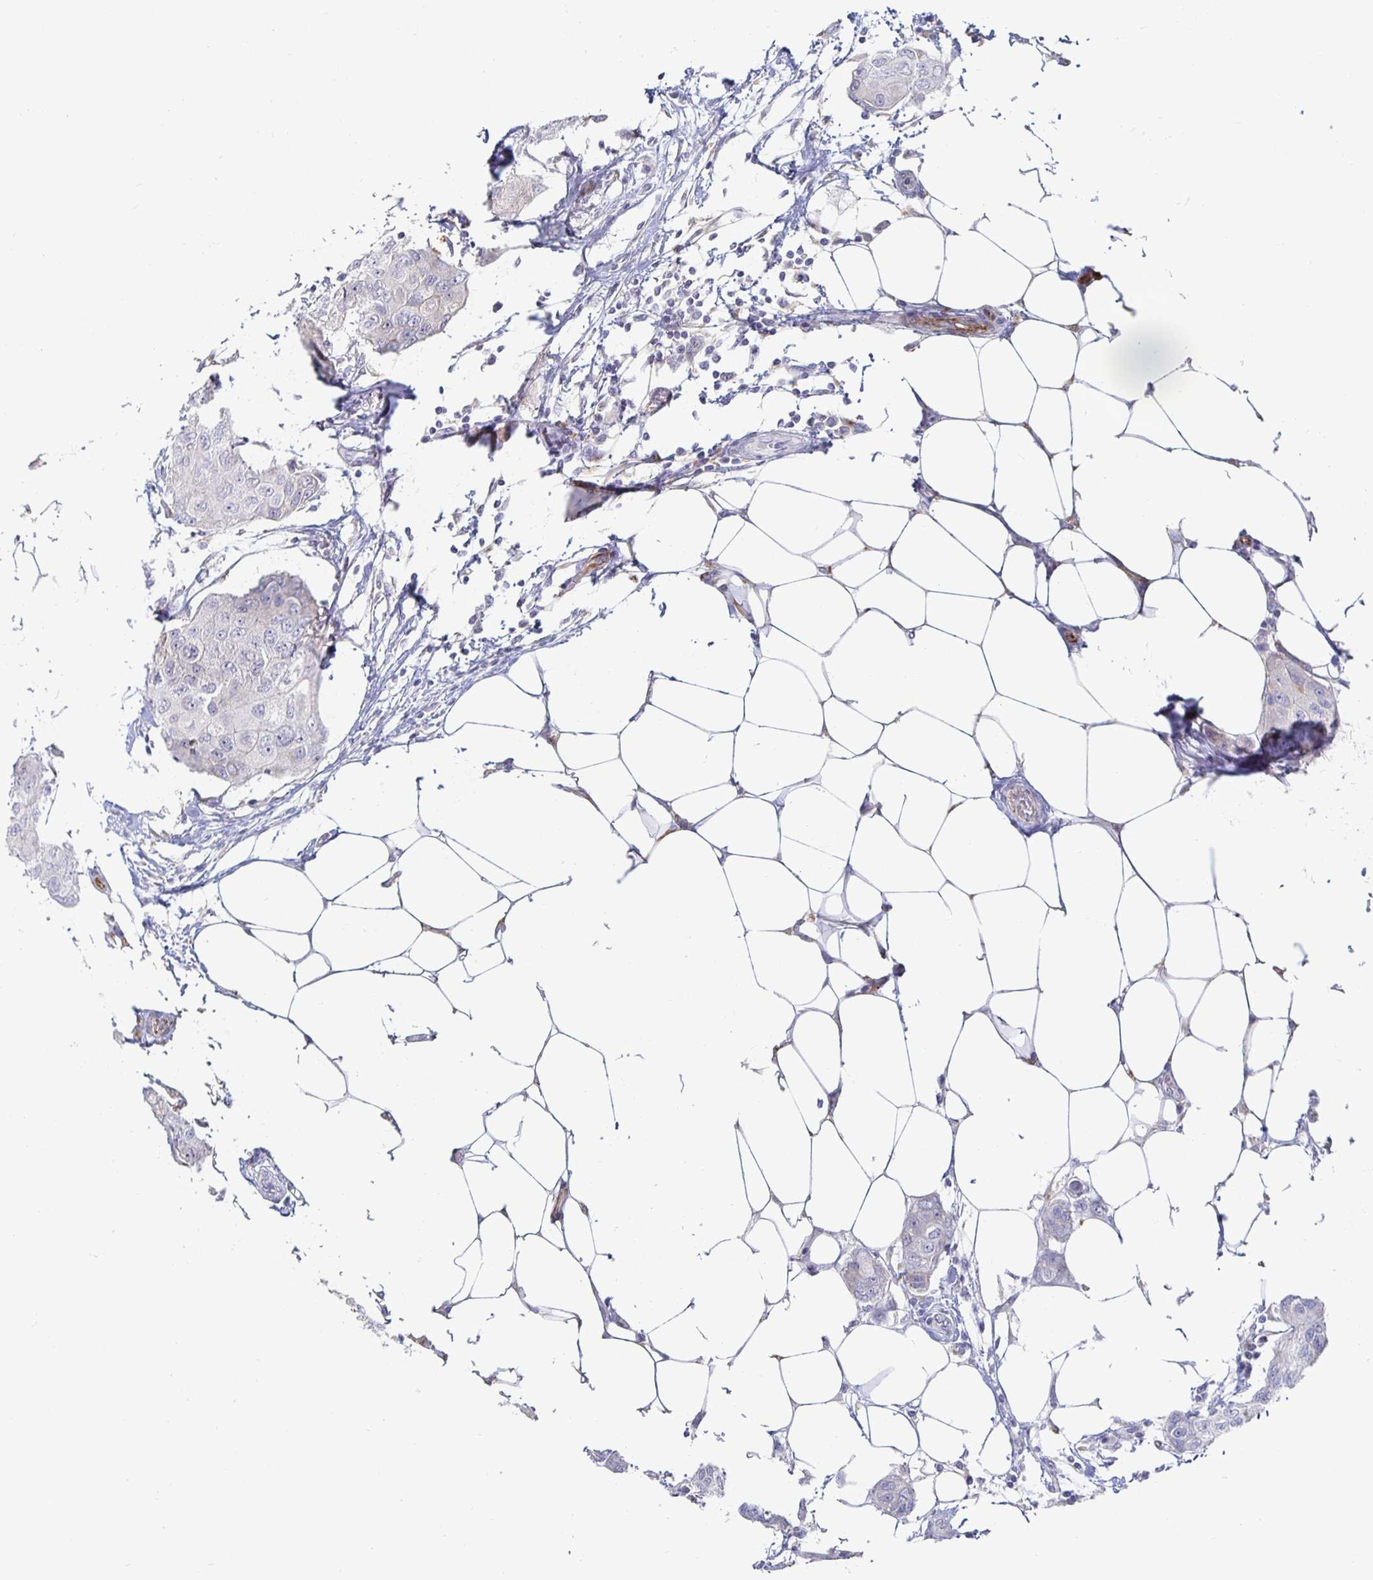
{"staining": {"intensity": "negative", "quantity": "none", "location": "none"}, "tissue": "breast cancer", "cell_type": "Tumor cells", "image_type": "cancer", "snomed": [{"axis": "morphology", "description": "Duct carcinoma"}, {"axis": "topography", "description": "Breast"}, {"axis": "topography", "description": "Lymph node"}], "caption": "The histopathology image shows no significant positivity in tumor cells of infiltrating ductal carcinoma (breast).", "gene": "S100G", "patient": {"sex": "female", "age": 80}}